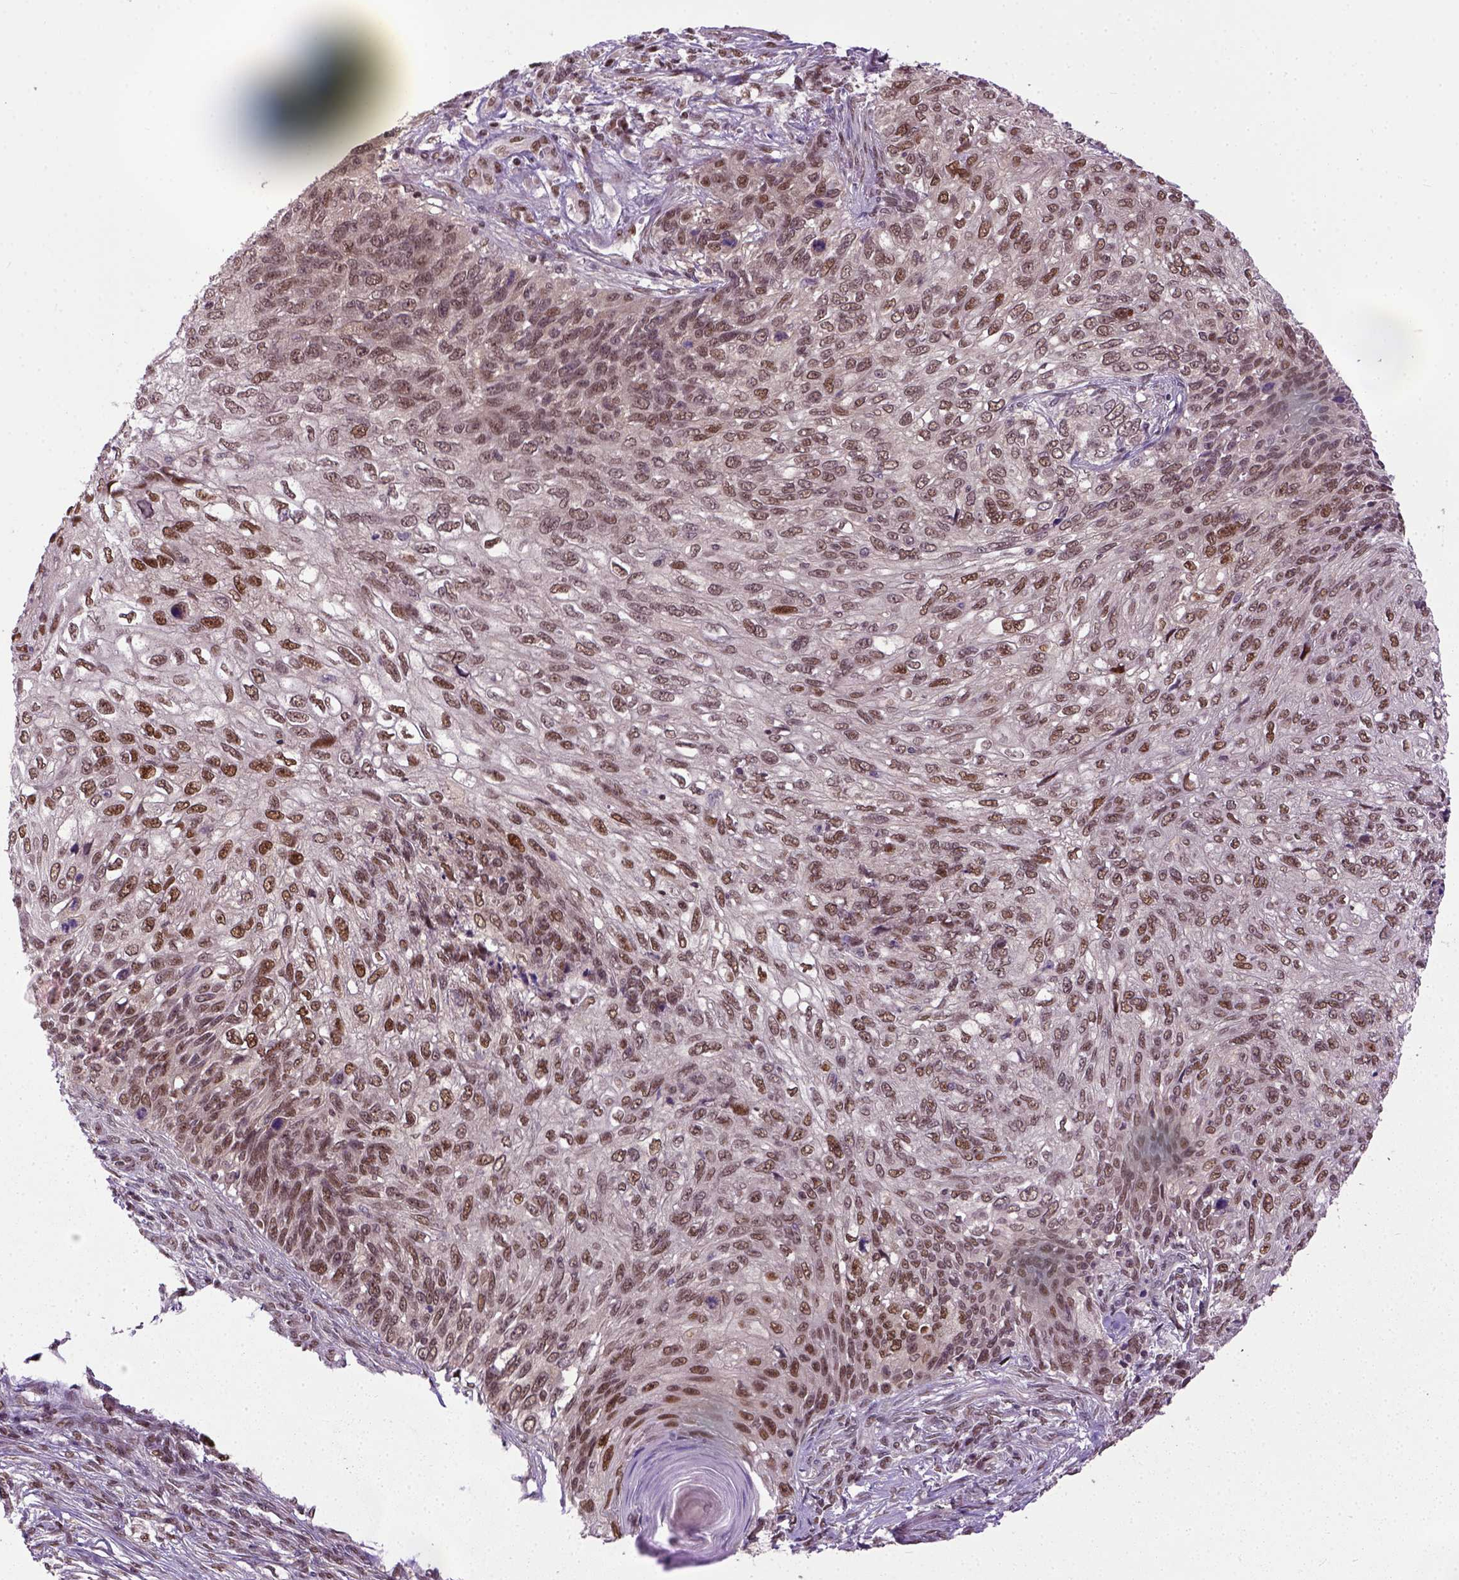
{"staining": {"intensity": "moderate", "quantity": ">75%", "location": "nuclear"}, "tissue": "skin cancer", "cell_type": "Tumor cells", "image_type": "cancer", "snomed": [{"axis": "morphology", "description": "Squamous cell carcinoma, NOS"}, {"axis": "topography", "description": "Skin"}], "caption": "Immunohistochemistry (DAB) staining of squamous cell carcinoma (skin) reveals moderate nuclear protein positivity in about >75% of tumor cells.", "gene": "UBA3", "patient": {"sex": "male", "age": 92}}